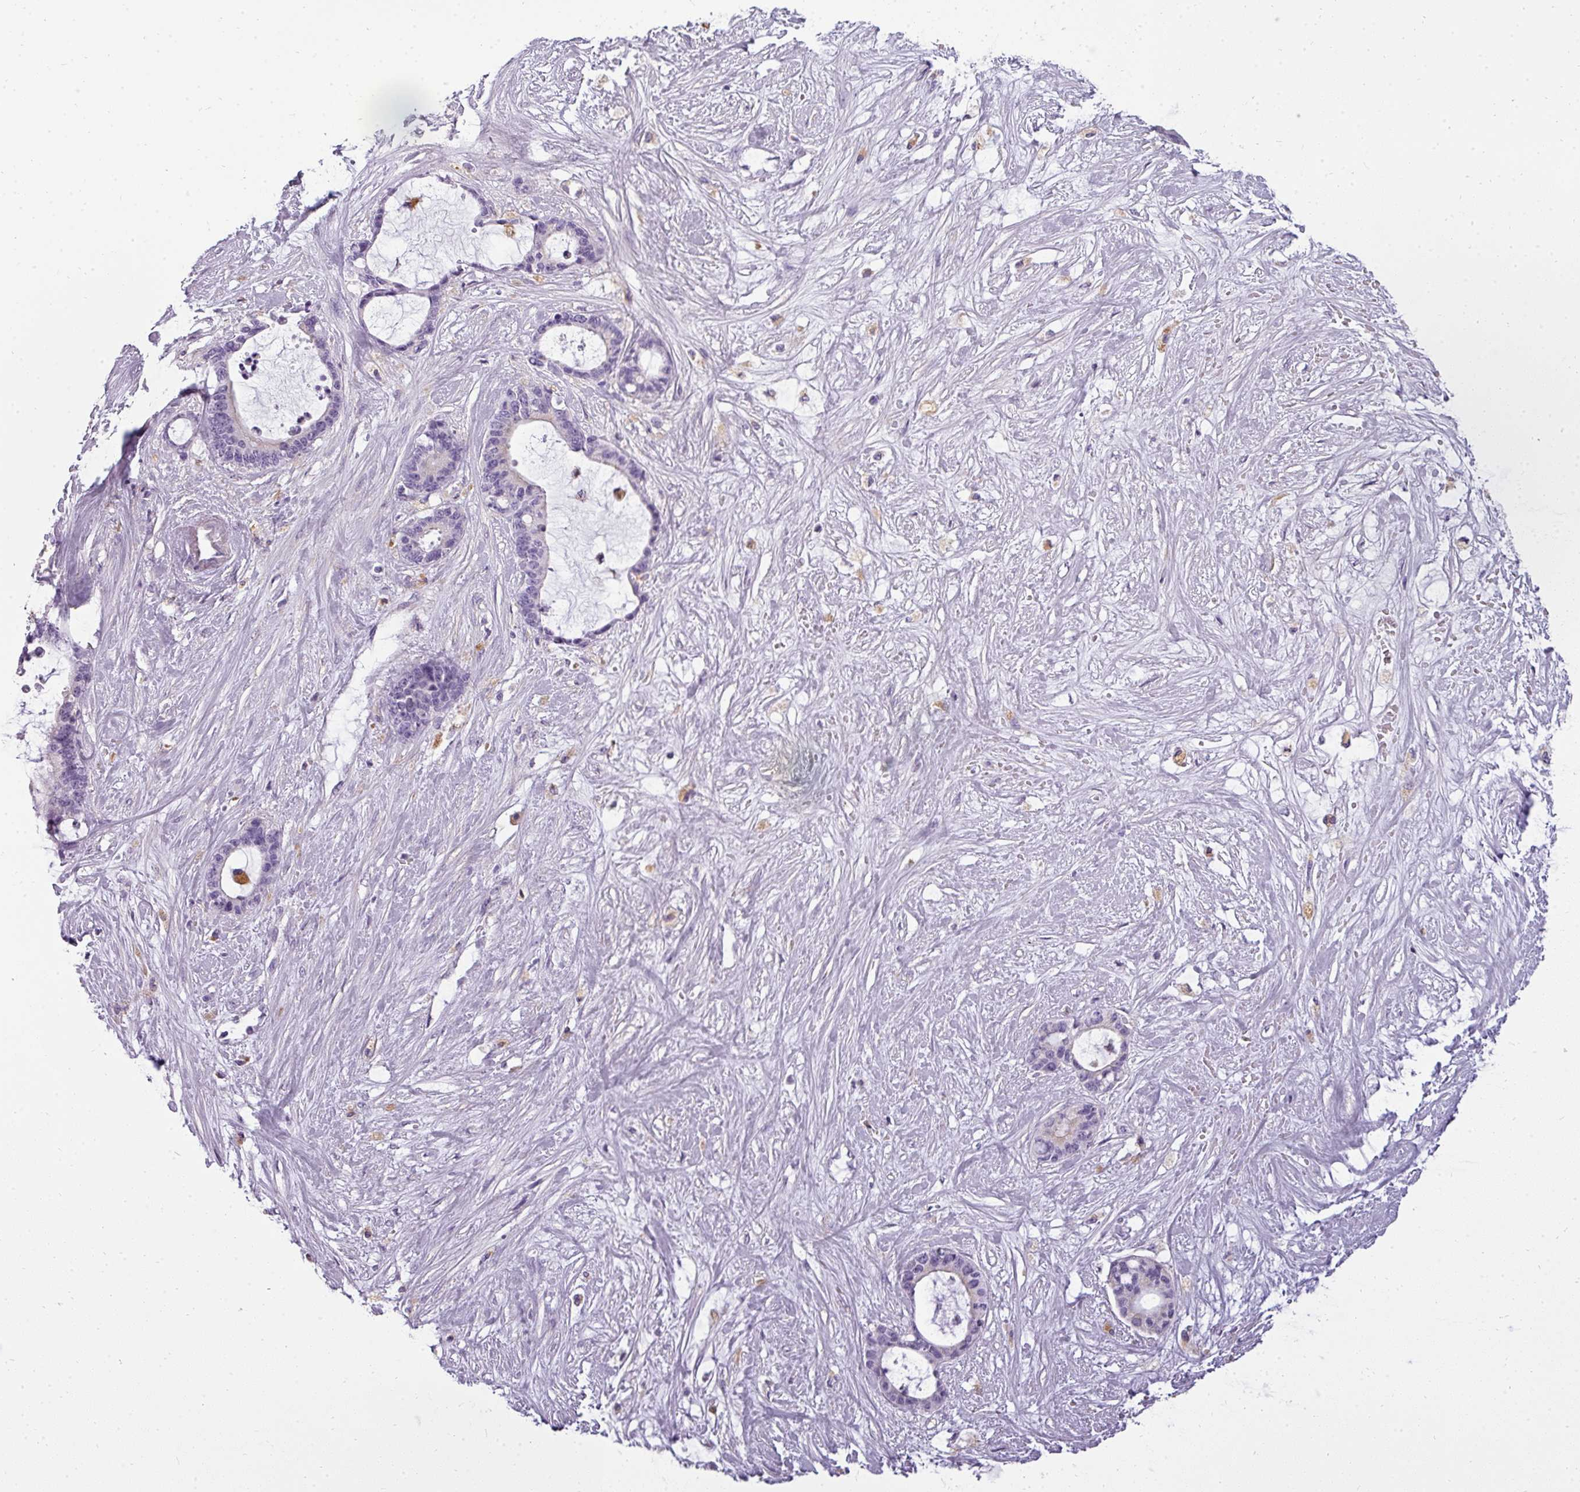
{"staining": {"intensity": "moderate", "quantity": "<25%", "location": "cytoplasmic/membranous"}, "tissue": "liver cancer", "cell_type": "Tumor cells", "image_type": "cancer", "snomed": [{"axis": "morphology", "description": "Normal tissue, NOS"}, {"axis": "morphology", "description": "Cholangiocarcinoma"}, {"axis": "topography", "description": "Liver"}, {"axis": "topography", "description": "Peripheral nerve tissue"}], "caption": "Cholangiocarcinoma (liver) was stained to show a protein in brown. There is low levels of moderate cytoplasmic/membranous expression in approximately <25% of tumor cells.", "gene": "ATP6V1D", "patient": {"sex": "female", "age": 73}}